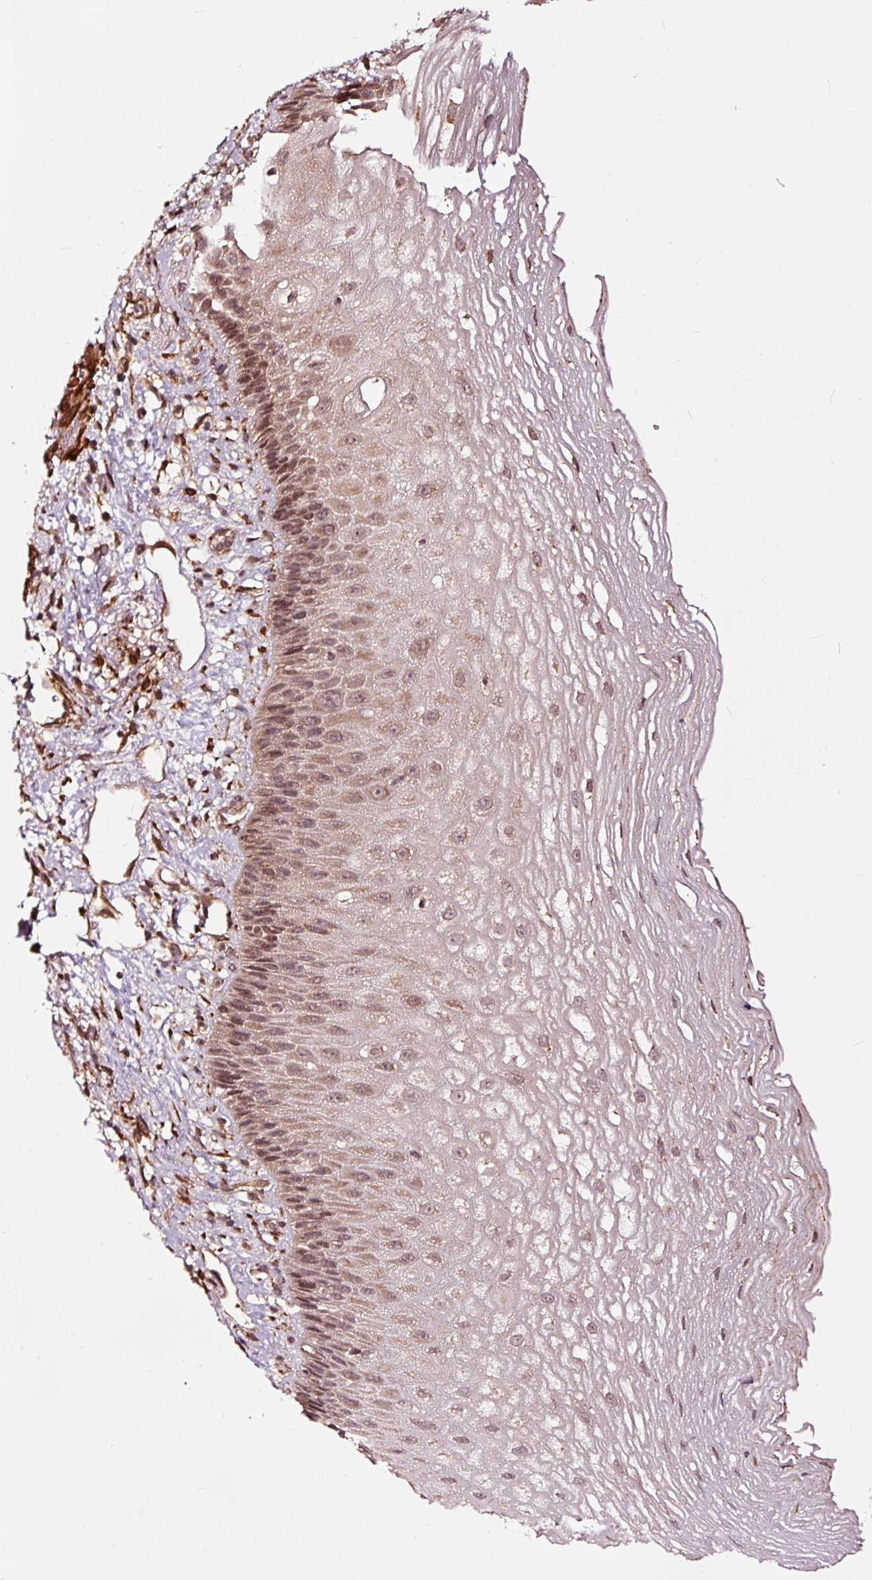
{"staining": {"intensity": "moderate", "quantity": "25%-75%", "location": "nuclear"}, "tissue": "esophagus", "cell_type": "Squamous epithelial cells", "image_type": "normal", "snomed": [{"axis": "morphology", "description": "Normal tissue, NOS"}, {"axis": "topography", "description": "Esophagus"}], "caption": "Squamous epithelial cells reveal medium levels of moderate nuclear staining in about 25%-75% of cells in benign human esophagus. Nuclei are stained in blue.", "gene": "TPM1", "patient": {"sex": "male", "age": 60}}